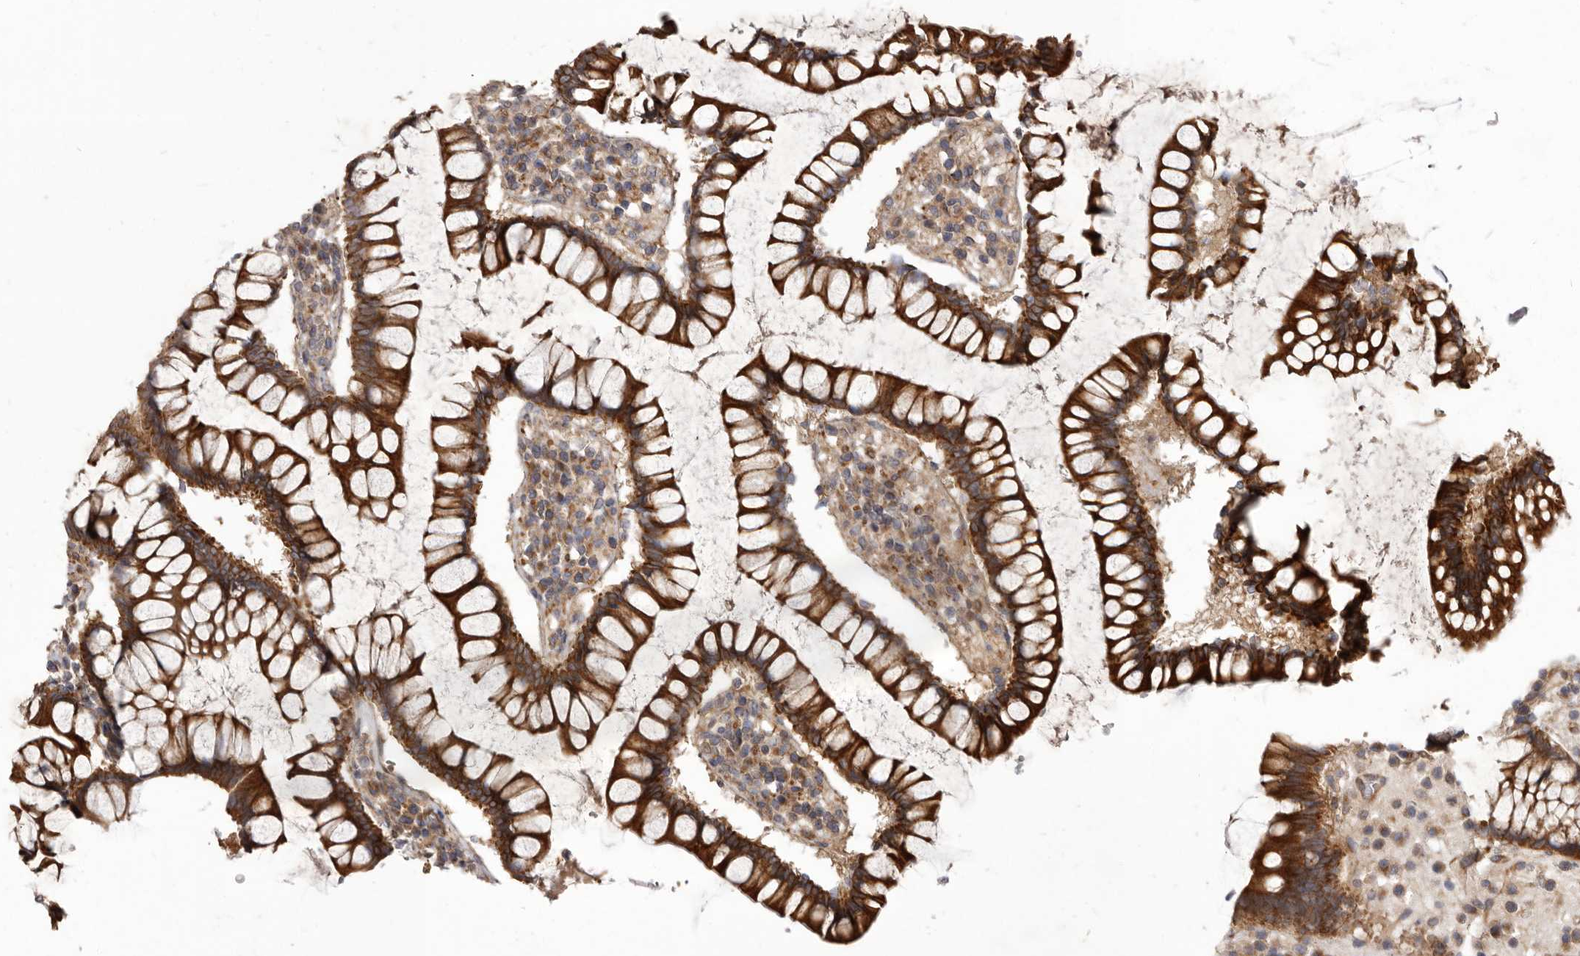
{"staining": {"intensity": "moderate", "quantity": ">75%", "location": "cytoplasmic/membranous"}, "tissue": "colon", "cell_type": "Endothelial cells", "image_type": "normal", "snomed": [{"axis": "morphology", "description": "Normal tissue, NOS"}, {"axis": "topography", "description": "Colon"}], "caption": "Immunohistochemical staining of benign human colon shows >75% levels of moderate cytoplasmic/membranous protein staining in about >75% of endothelial cells. (IHC, brightfield microscopy, high magnification).", "gene": "VPS45", "patient": {"sex": "female", "age": 79}}